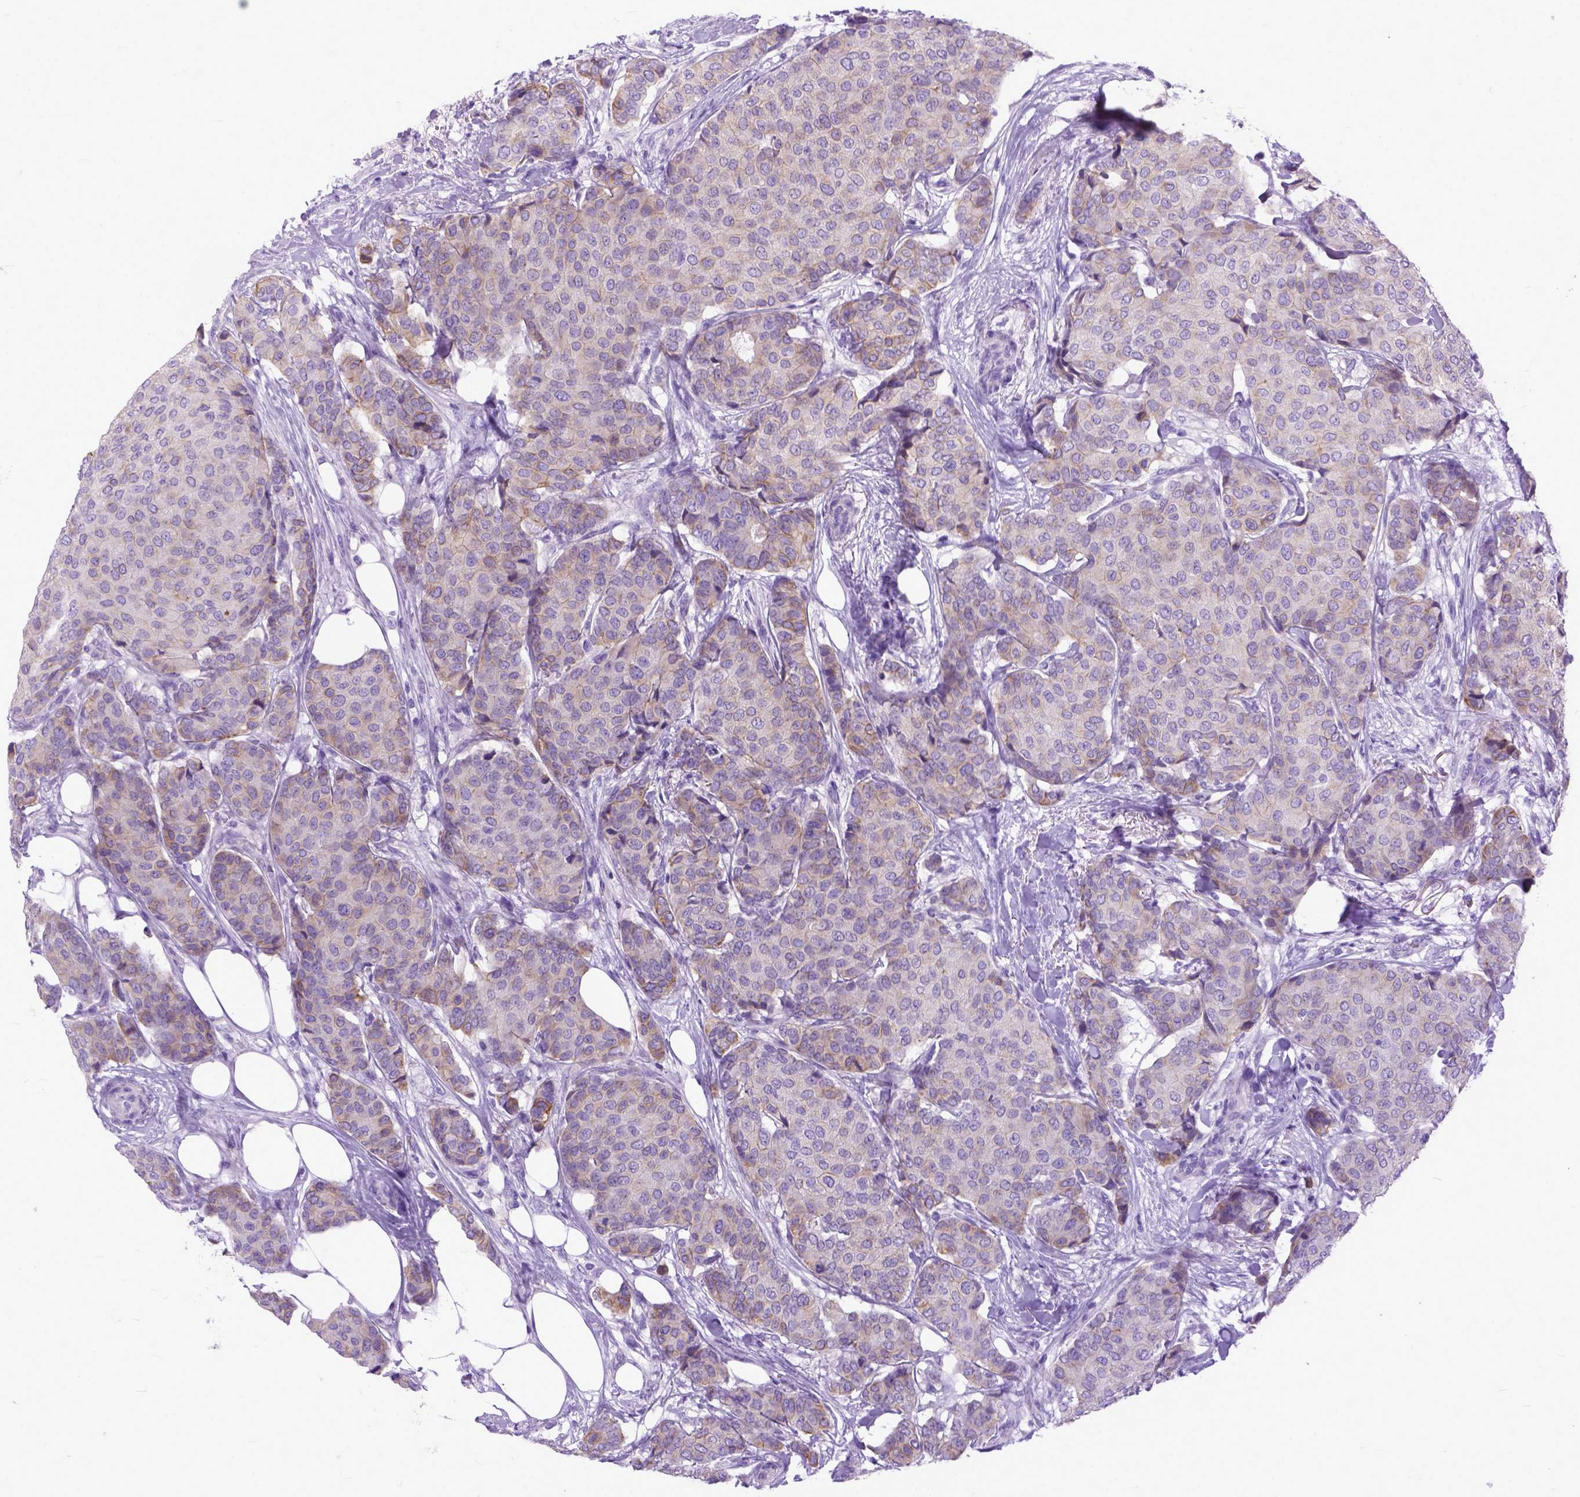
{"staining": {"intensity": "weak", "quantity": "<25%", "location": "cytoplasmic/membranous"}, "tissue": "breast cancer", "cell_type": "Tumor cells", "image_type": "cancer", "snomed": [{"axis": "morphology", "description": "Duct carcinoma"}, {"axis": "topography", "description": "Breast"}], "caption": "IHC histopathology image of neoplastic tissue: human breast infiltrating ductal carcinoma stained with DAB exhibits no significant protein expression in tumor cells.", "gene": "PPL", "patient": {"sex": "female", "age": 75}}